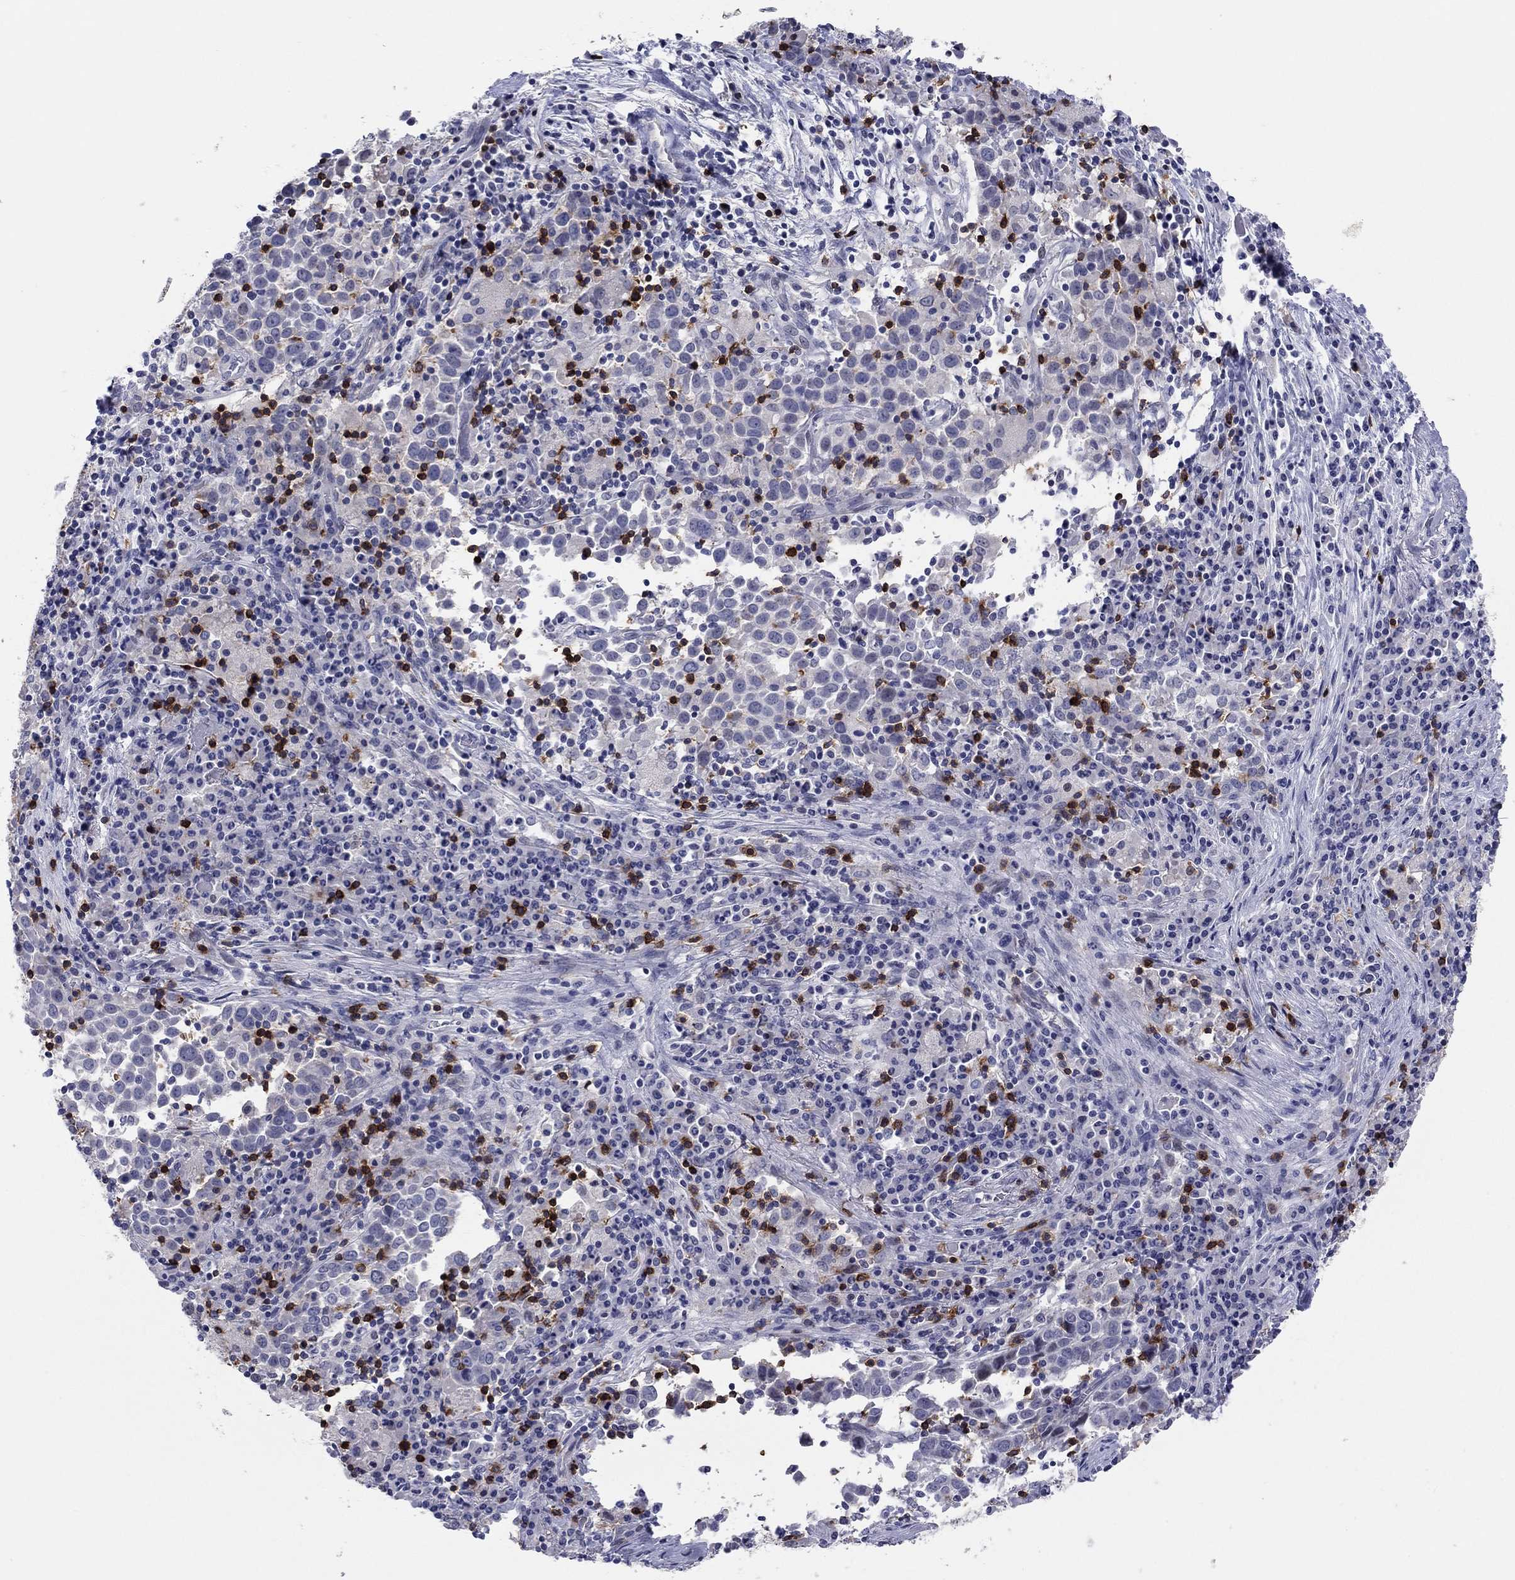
{"staining": {"intensity": "negative", "quantity": "none", "location": "none"}, "tissue": "lung cancer", "cell_type": "Tumor cells", "image_type": "cancer", "snomed": [{"axis": "morphology", "description": "Squamous cell carcinoma, NOS"}, {"axis": "topography", "description": "Lung"}], "caption": "High magnification brightfield microscopy of lung cancer (squamous cell carcinoma) stained with DAB (brown) and counterstained with hematoxylin (blue): tumor cells show no significant expression. Nuclei are stained in blue.", "gene": "ITGAE", "patient": {"sex": "male", "age": 57}}